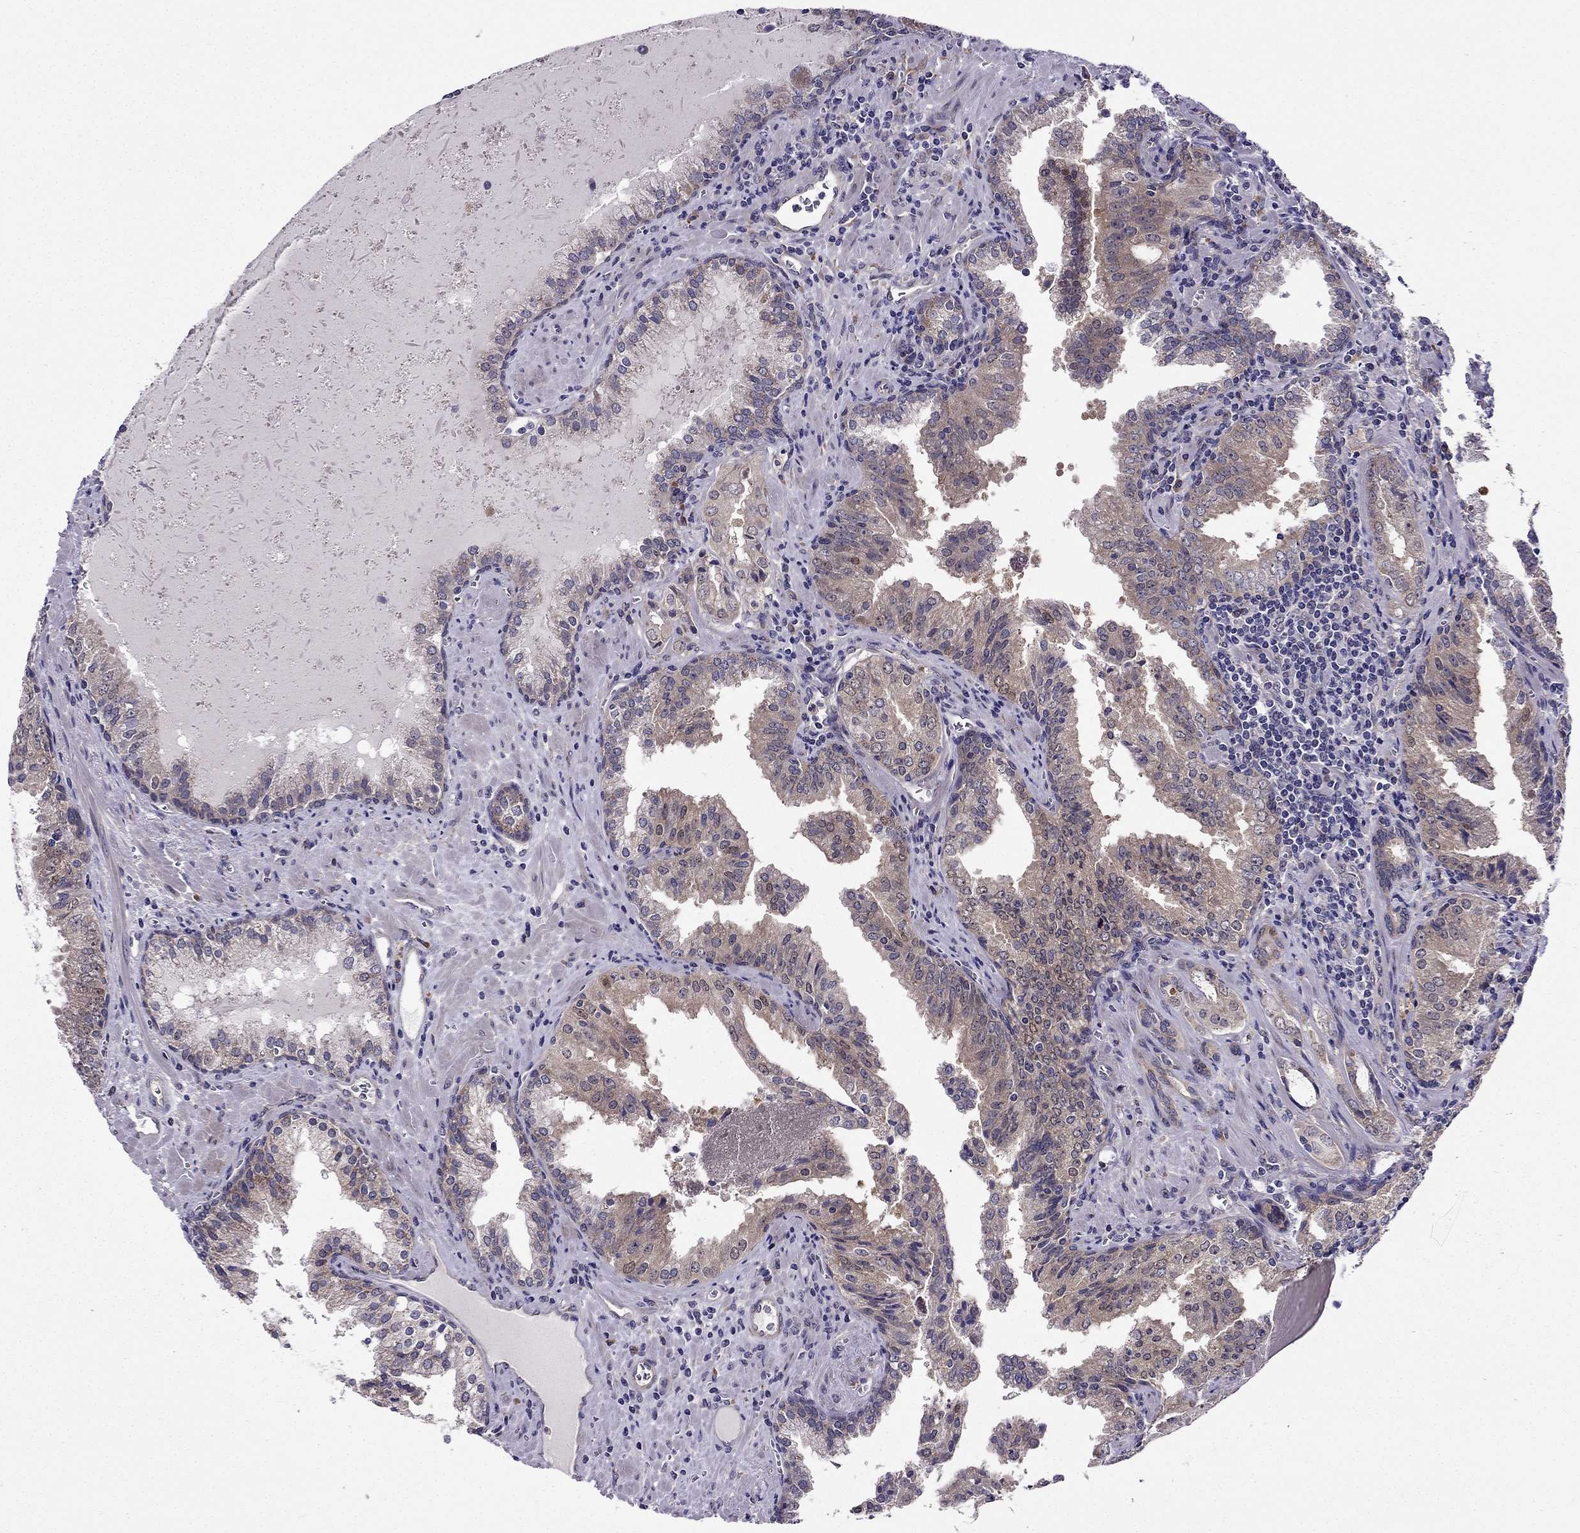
{"staining": {"intensity": "moderate", "quantity": "<25%", "location": "cytoplasmic/membranous,nuclear"}, "tissue": "prostate cancer", "cell_type": "Tumor cells", "image_type": "cancer", "snomed": [{"axis": "morphology", "description": "Adenocarcinoma, High grade"}, {"axis": "topography", "description": "Prostate"}], "caption": "About <25% of tumor cells in prostate adenocarcinoma (high-grade) display moderate cytoplasmic/membranous and nuclear protein expression as visualized by brown immunohistochemical staining.", "gene": "ARHGEF28", "patient": {"sex": "male", "age": 68}}